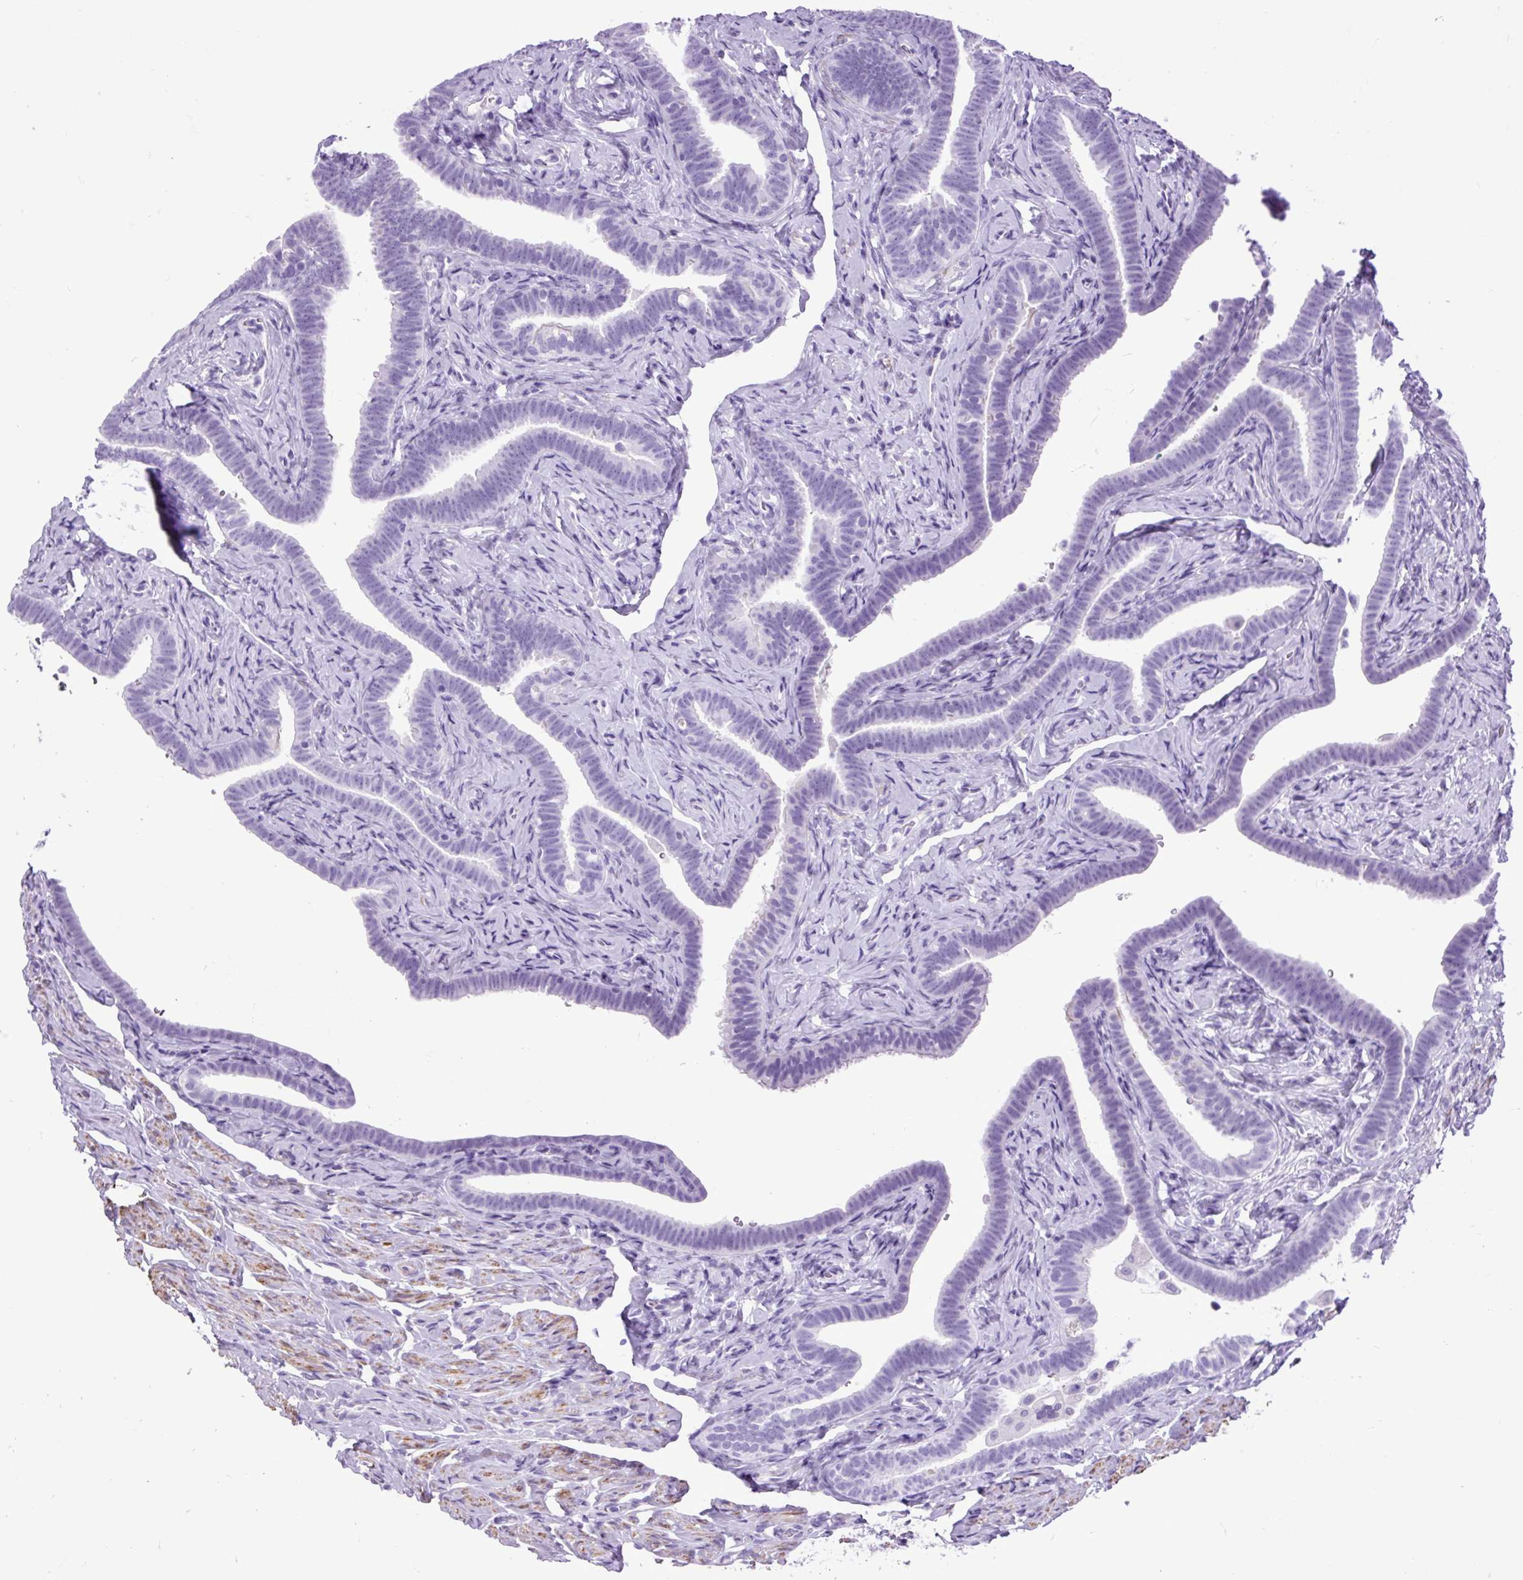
{"staining": {"intensity": "negative", "quantity": "none", "location": "none"}, "tissue": "fallopian tube", "cell_type": "Glandular cells", "image_type": "normal", "snomed": [{"axis": "morphology", "description": "Normal tissue, NOS"}, {"axis": "topography", "description": "Fallopian tube"}], "caption": "Normal fallopian tube was stained to show a protein in brown. There is no significant staining in glandular cells. Nuclei are stained in blue.", "gene": "DPP6", "patient": {"sex": "female", "age": 69}}